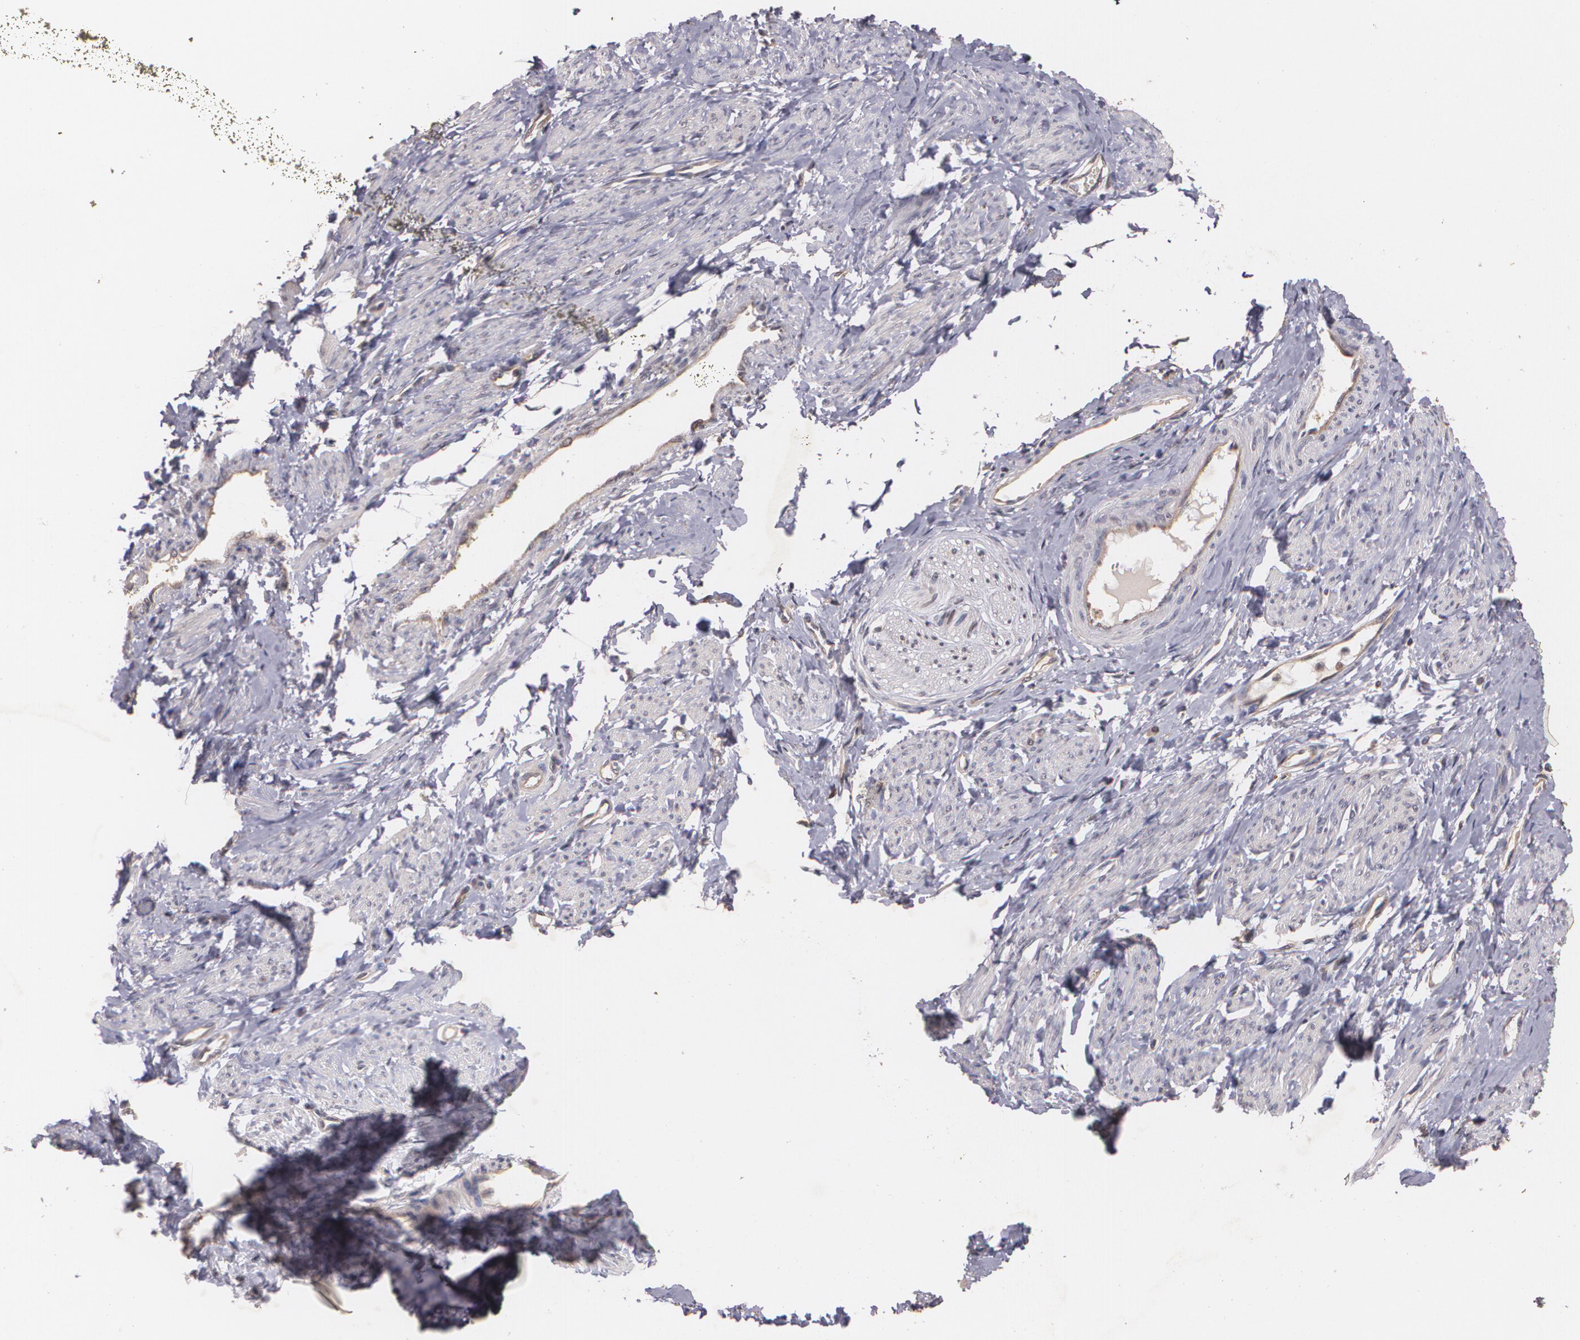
{"staining": {"intensity": "negative", "quantity": "none", "location": "none"}, "tissue": "smooth muscle", "cell_type": "Smooth muscle cells", "image_type": "normal", "snomed": [{"axis": "morphology", "description": "Normal tissue, NOS"}, {"axis": "topography", "description": "Smooth muscle"}, {"axis": "topography", "description": "Uterus"}], "caption": "Immunohistochemical staining of normal smooth muscle exhibits no significant staining in smooth muscle cells.", "gene": "BRCA1", "patient": {"sex": "female", "age": 39}}